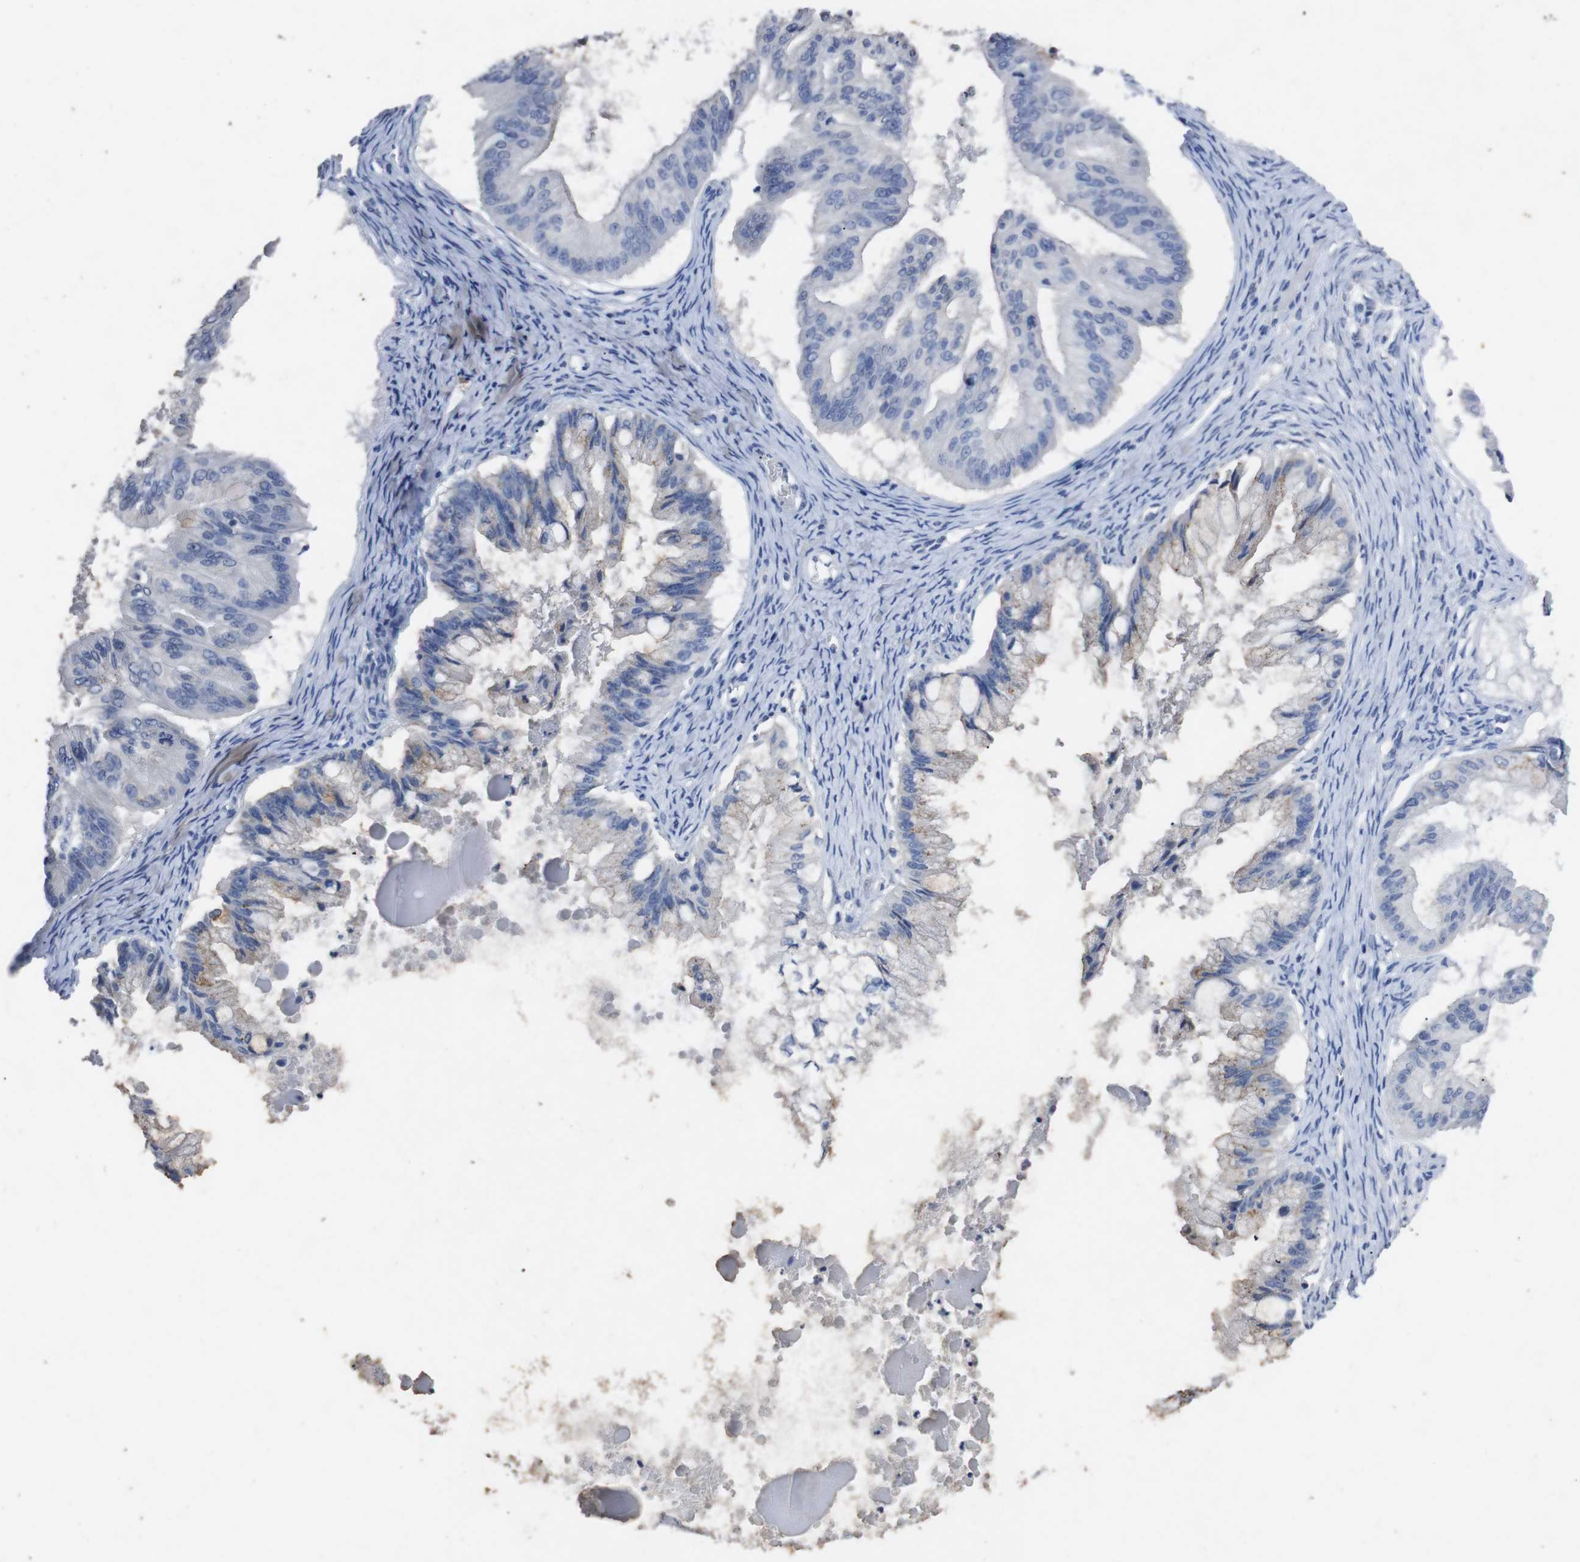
{"staining": {"intensity": "moderate", "quantity": "<25%", "location": "cytoplasmic/membranous"}, "tissue": "ovarian cancer", "cell_type": "Tumor cells", "image_type": "cancer", "snomed": [{"axis": "morphology", "description": "Cystadenocarcinoma, mucinous, NOS"}, {"axis": "topography", "description": "Ovary"}], "caption": "This image displays immunohistochemistry staining of mucinous cystadenocarcinoma (ovarian), with low moderate cytoplasmic/membranous staining in about <25% of tumor cells.", "gene": "GJB2", "patient": {"sex": "female", "age": 57}}